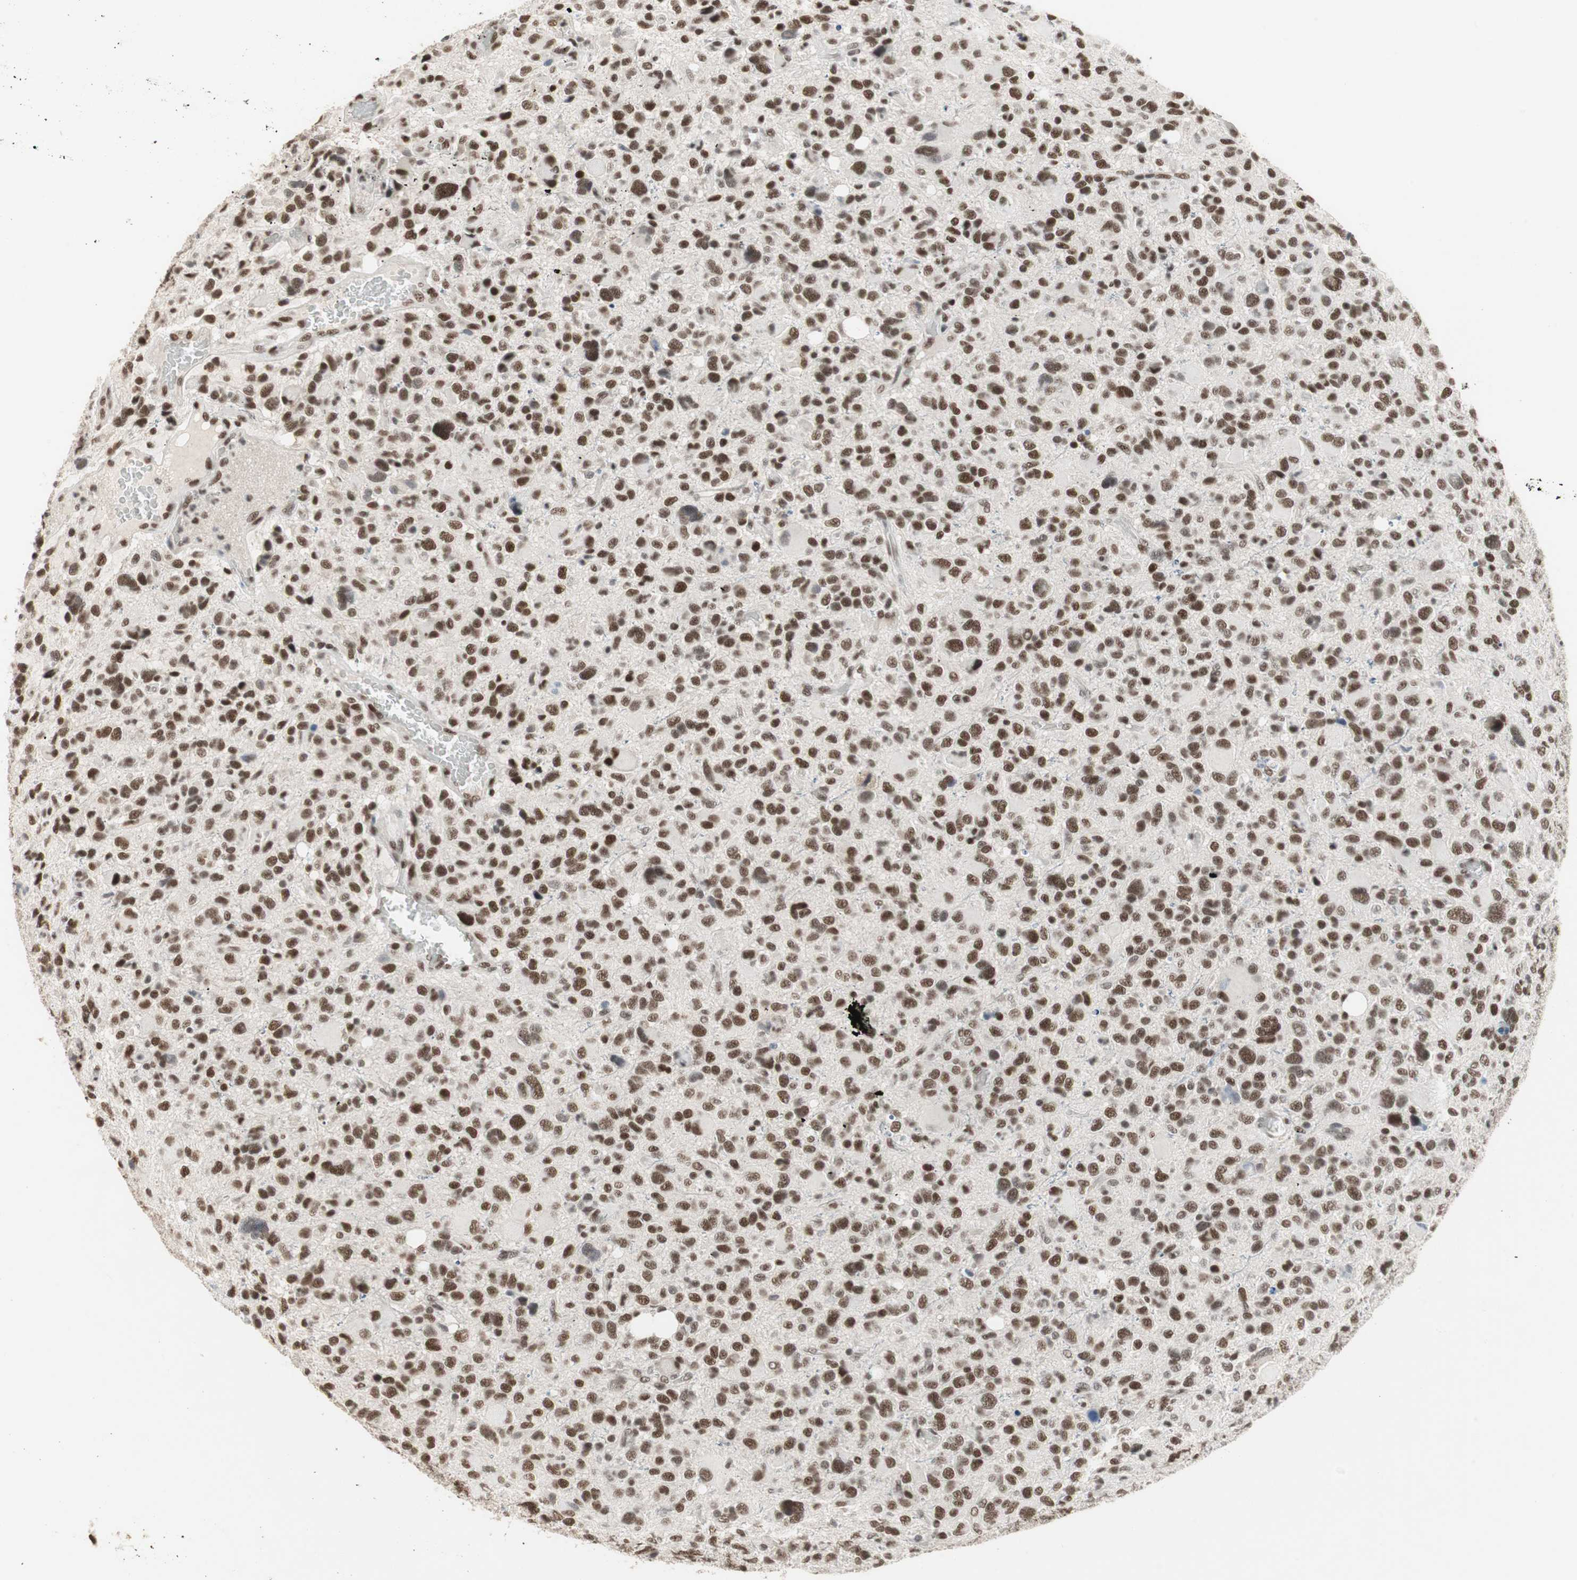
{"staining": {"intensity": "strong", "quantity": ">75%", "location": "nuclear"}, "tissue": "glioma", "cell_type": "Tumor cells", "image_type": "cancer", "snomed": [{"axis": "morphology", "description": "Glioma, malignant, High grade"}, {"axis": "topography", "description": "Brain"}], "caption": "Approximately >75% of tumor cells in human glioma display strong nuclear protein positivity as visualized by brown immunohistochemical staining.", "gene": "RTF1", "patient": {"sex": "male", "age": 48}}